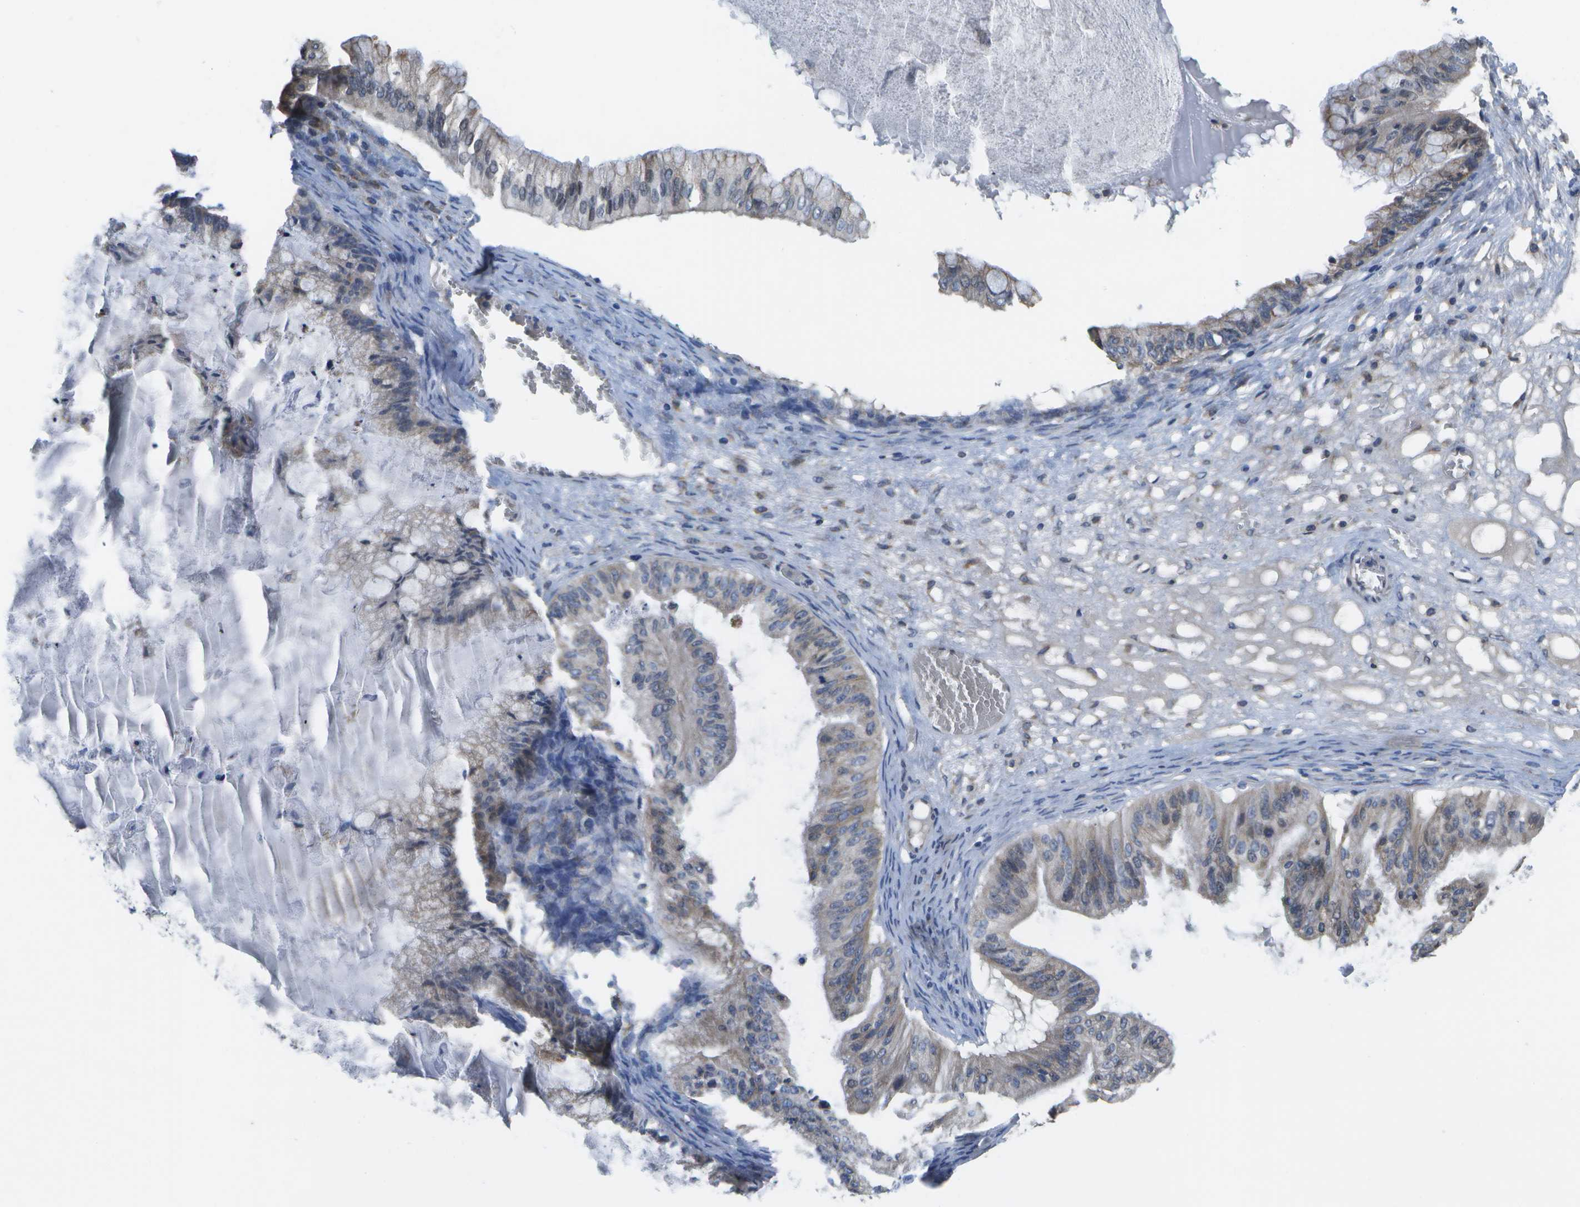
{"staining": {"intensity": "weak", "quantity": "25%-75%", "location": "cytoplasmic/membranous"}, "tissue": "ovarian cancer", "cell_type": "Tumor cells", "image_type": "cancer", "snomed": [{"axis": "morphology", "description": "Cystadenocarcinoma, mucinous, NOS"}, {"axis": "topography", "description": "Ovary"}], "caption": "Tumor cells exhibit low levels of weak cytoplasmic/membranous positivity in approximately 25%-75% of cells in mucinous cystadenocarcinoma (ovarian).", "gene": "HADHA", "patient": {"sex": "female", "age": 57}}